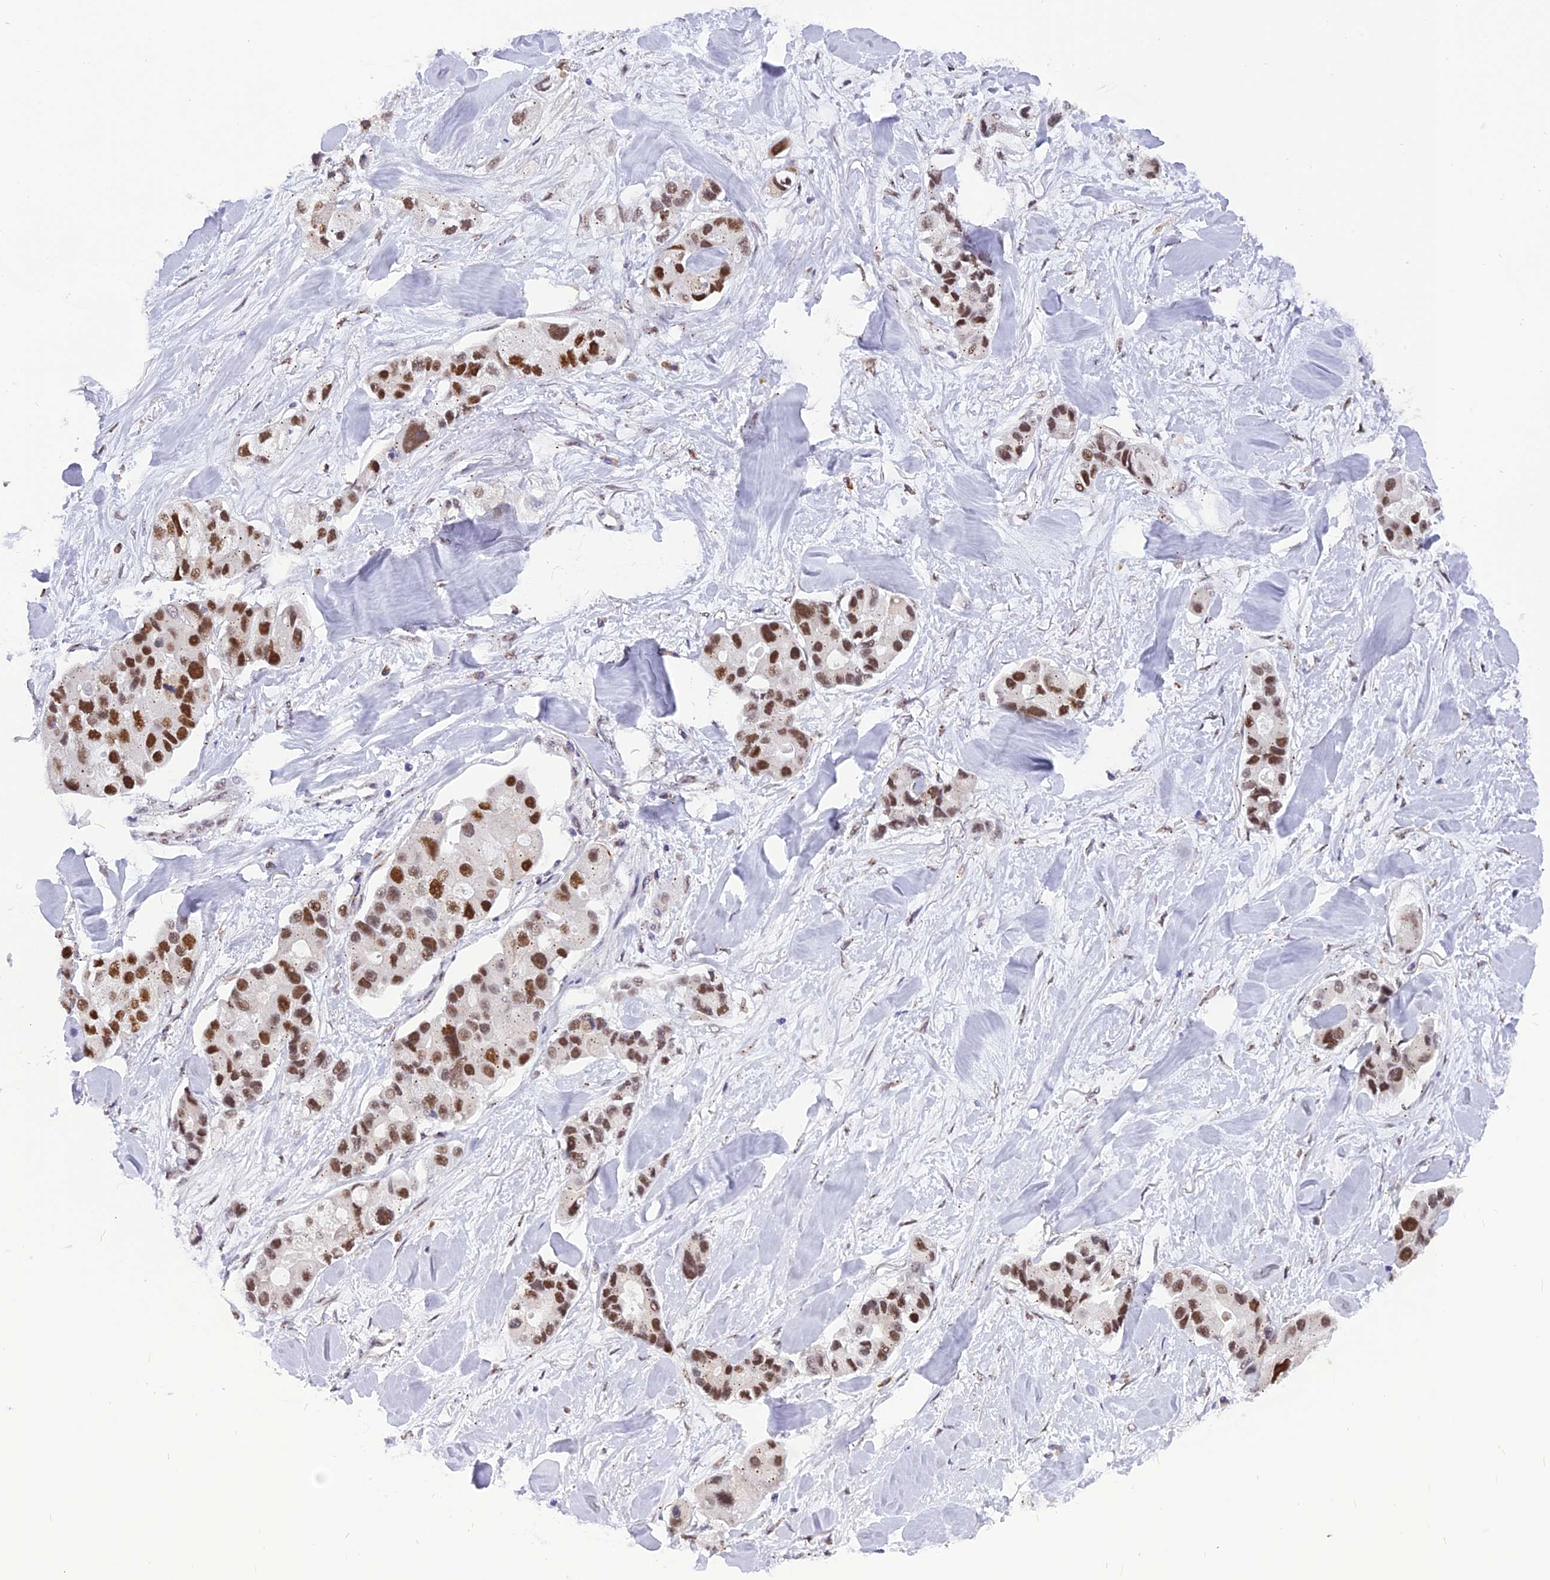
{"staining": {"intensity": "moderate", "quantity": ">75%", "location": "nuclear"}, "tissue": "lung cancer", "cell_type": "Tumor cells", "image_type": "cancer", "snomed": [{"axis": "morphology", "description": "Adenocarcinoma, NOS"}, {"axis": "topography", "description": "Lung"}], "caption": "Lung adenocarcinoma stained with immunohistochemistry demonstrates moderate nuclear positivity in approximately >75% of tumor cells.", "gene": "IRF2BP1", "patient": {"sex": "female", "age": 54}}